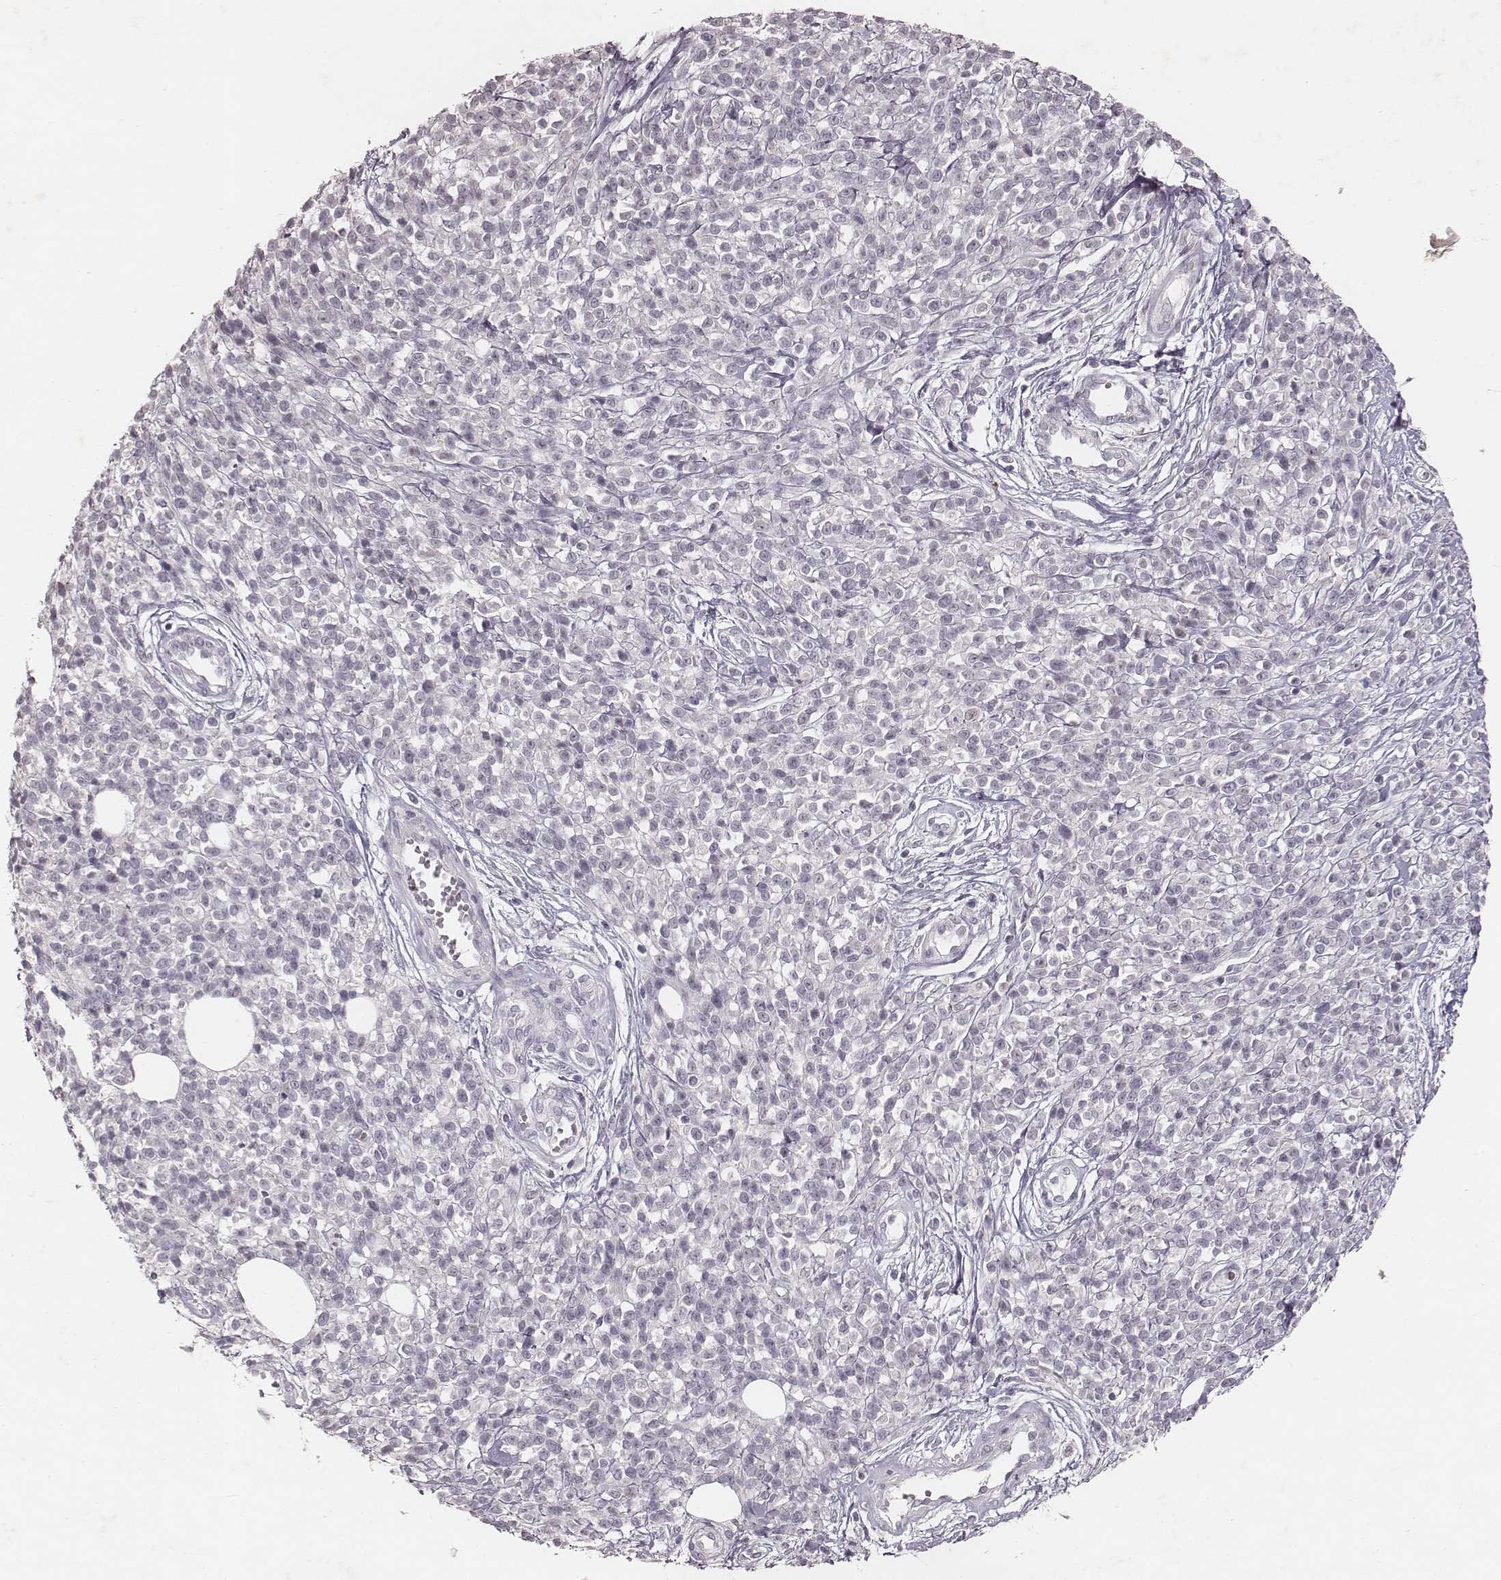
{"staining": {"intensity": "negative", "quantity": "none", "location": "none"}, "tissue": "melanoma", "cell_type": "Tumor cells", "image_type": "cancer", "snomed": [{"axis": "morphology", "description": "Malignant melanoma, NOS"}, {"axis": "topography", "description": "Skin"}, {"axis": "topography", "description": "Skin of trunk"}], "caption": "Immunohistochemical staining of human malignant melanoma shows no significant expression in tumor cells.", "gene": "MADCAM1", "patient": {"sex": "male", "age": 74}}